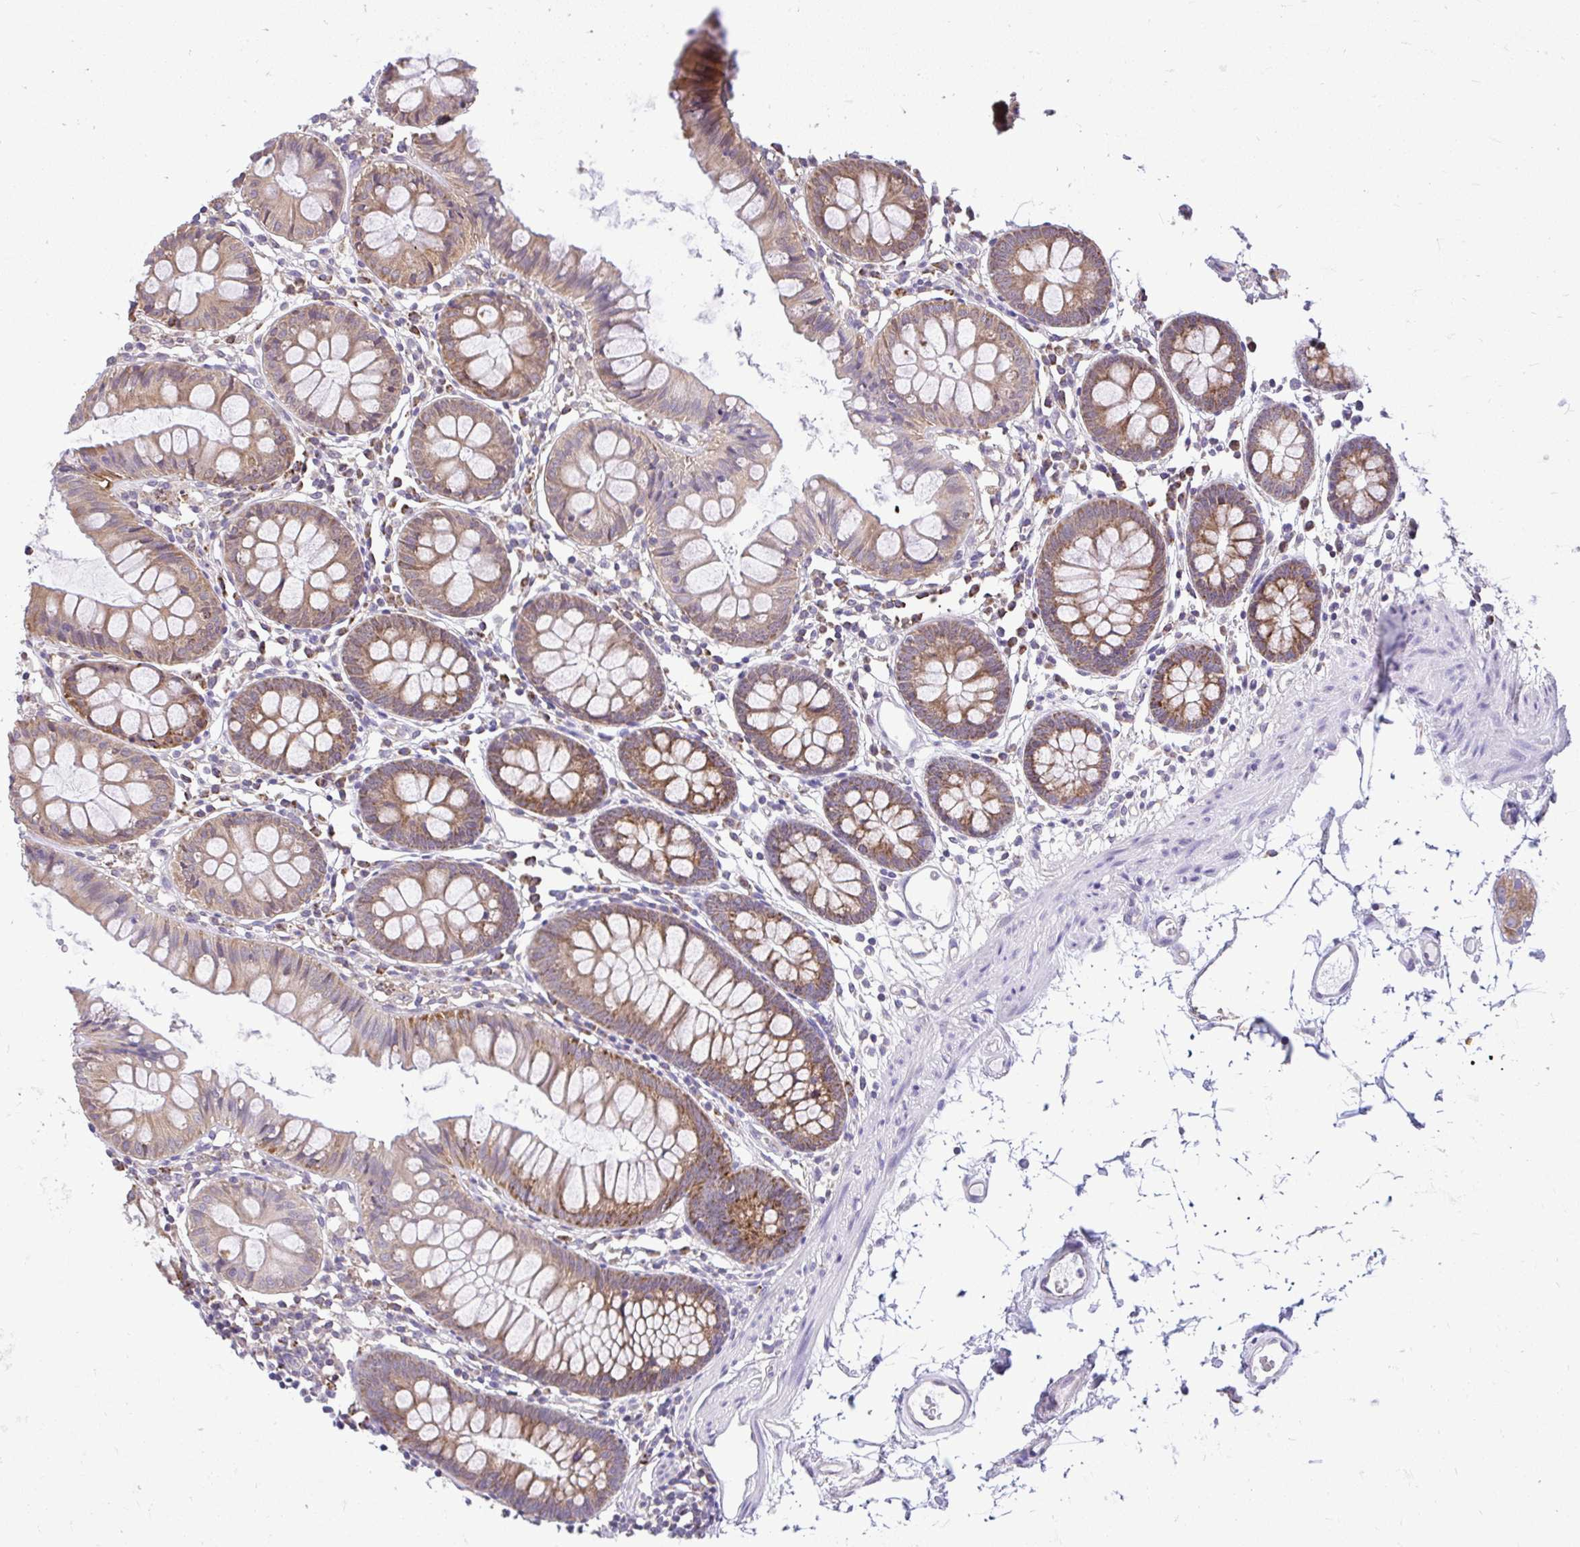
{"staining": {"intensity": "negative", "quantity": "none", "location": "none"}, "tissue": "colon", "cell_type": "Endothelial cells", "image_type": "normal", "snomed": [{"axis": "morphology", "description": "Normal tissue, NOS"}, {"axis": "topography", "description": "Colon"}], "caption": "This is an immunohistochemistry photomicrograph of unremarkable colon. There is no expression in endothelial cells.", "gene": "PYCR2", "patient": {"sex": "female", "age": 84}}